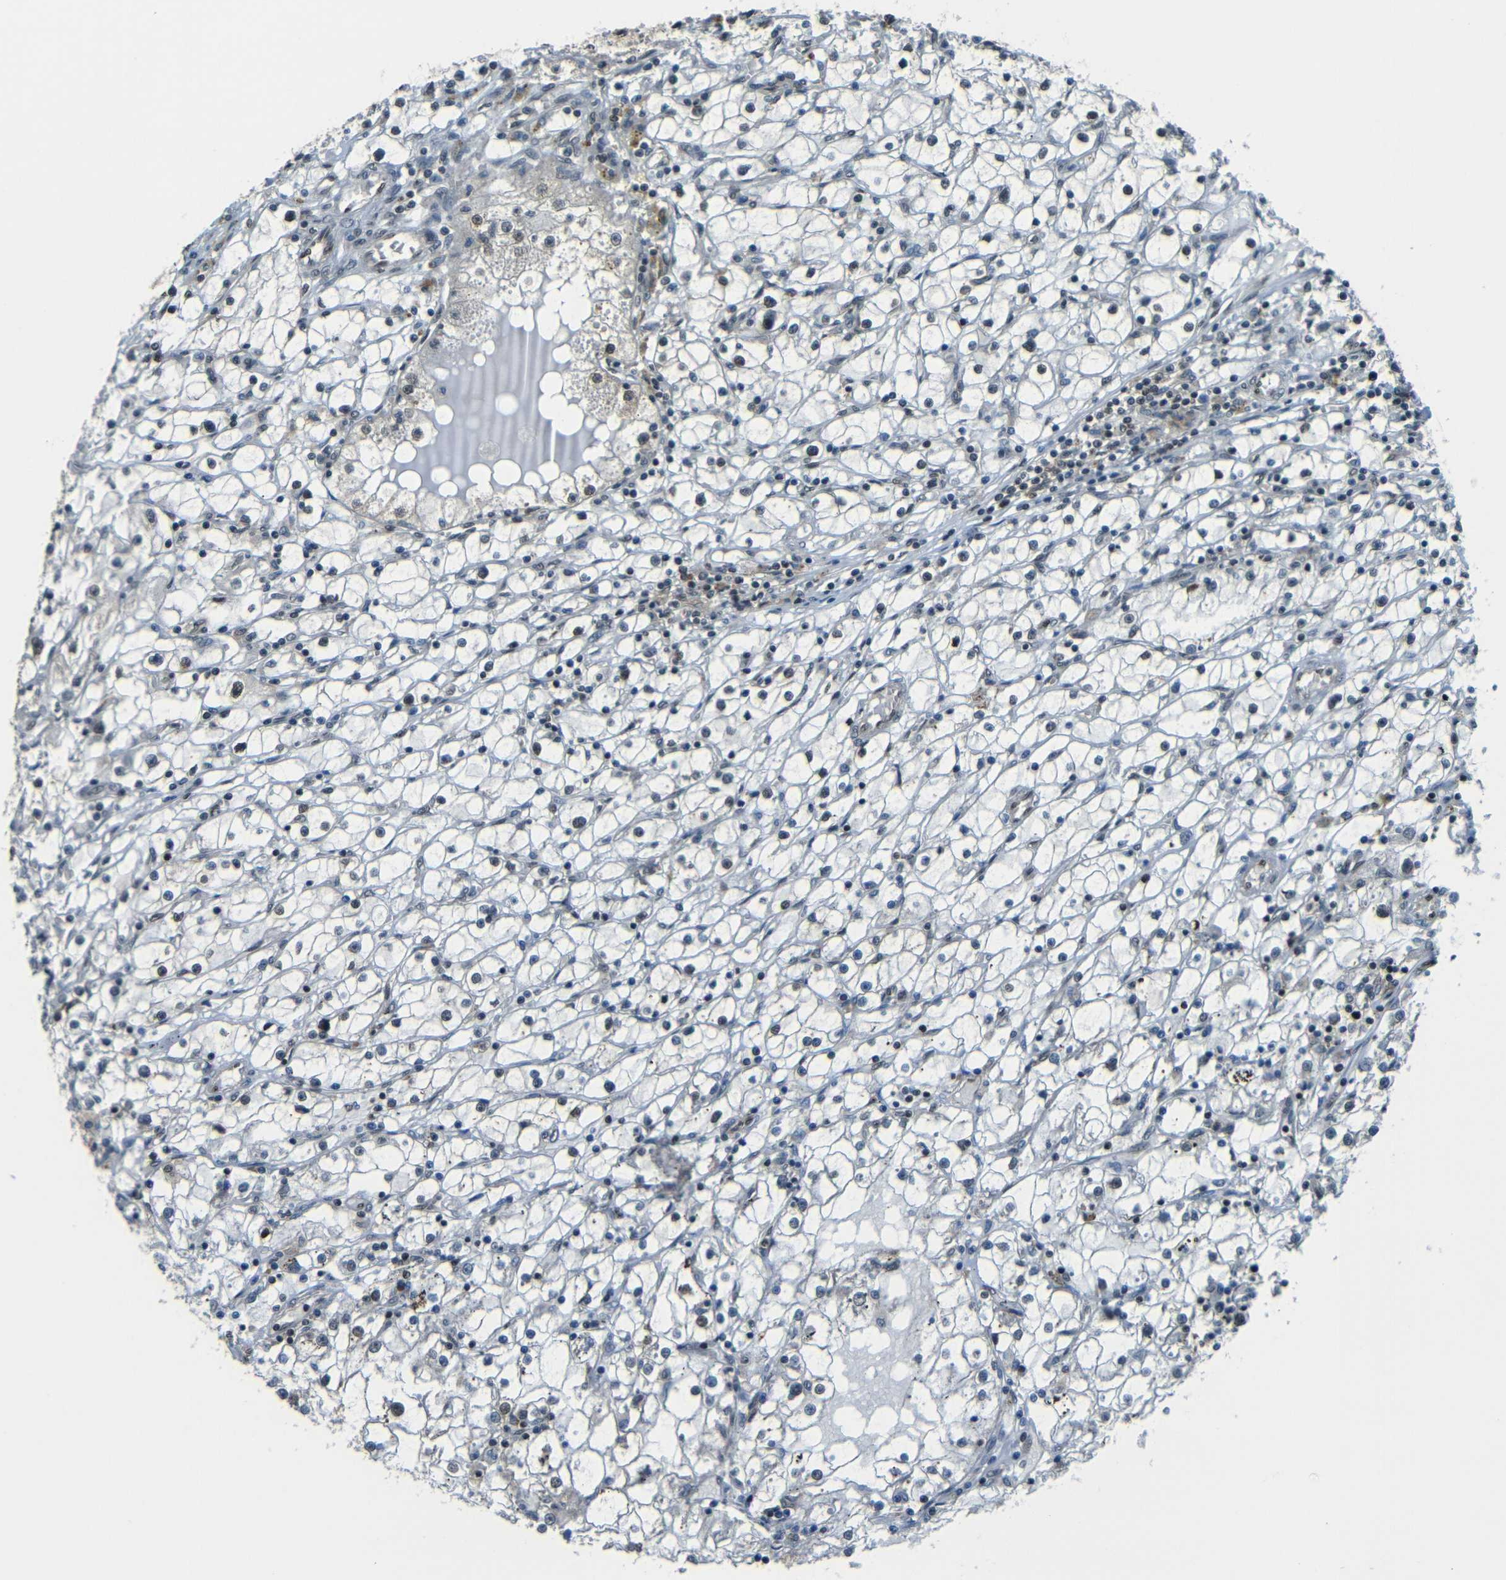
{"staining": {"intensity": "weak", "quantity": "25%-75%", "location": "nuclear"}, "tissue": "renal cancer", "cell_type": "Tumor cells", "image_type": "cancer", "snomed": [{"axis": "morphology", "description": "Adenocarcinoma, NOS"}, {"axis": "topography", "description": "Kidney"}], "caption": "Protein analysis of renal cancer tissue reveals weak nuclear staining in approximately 25%-75% of tumor cells.", "gene": "PSIP1", "patient": {"sex": "male", "age": 56}}